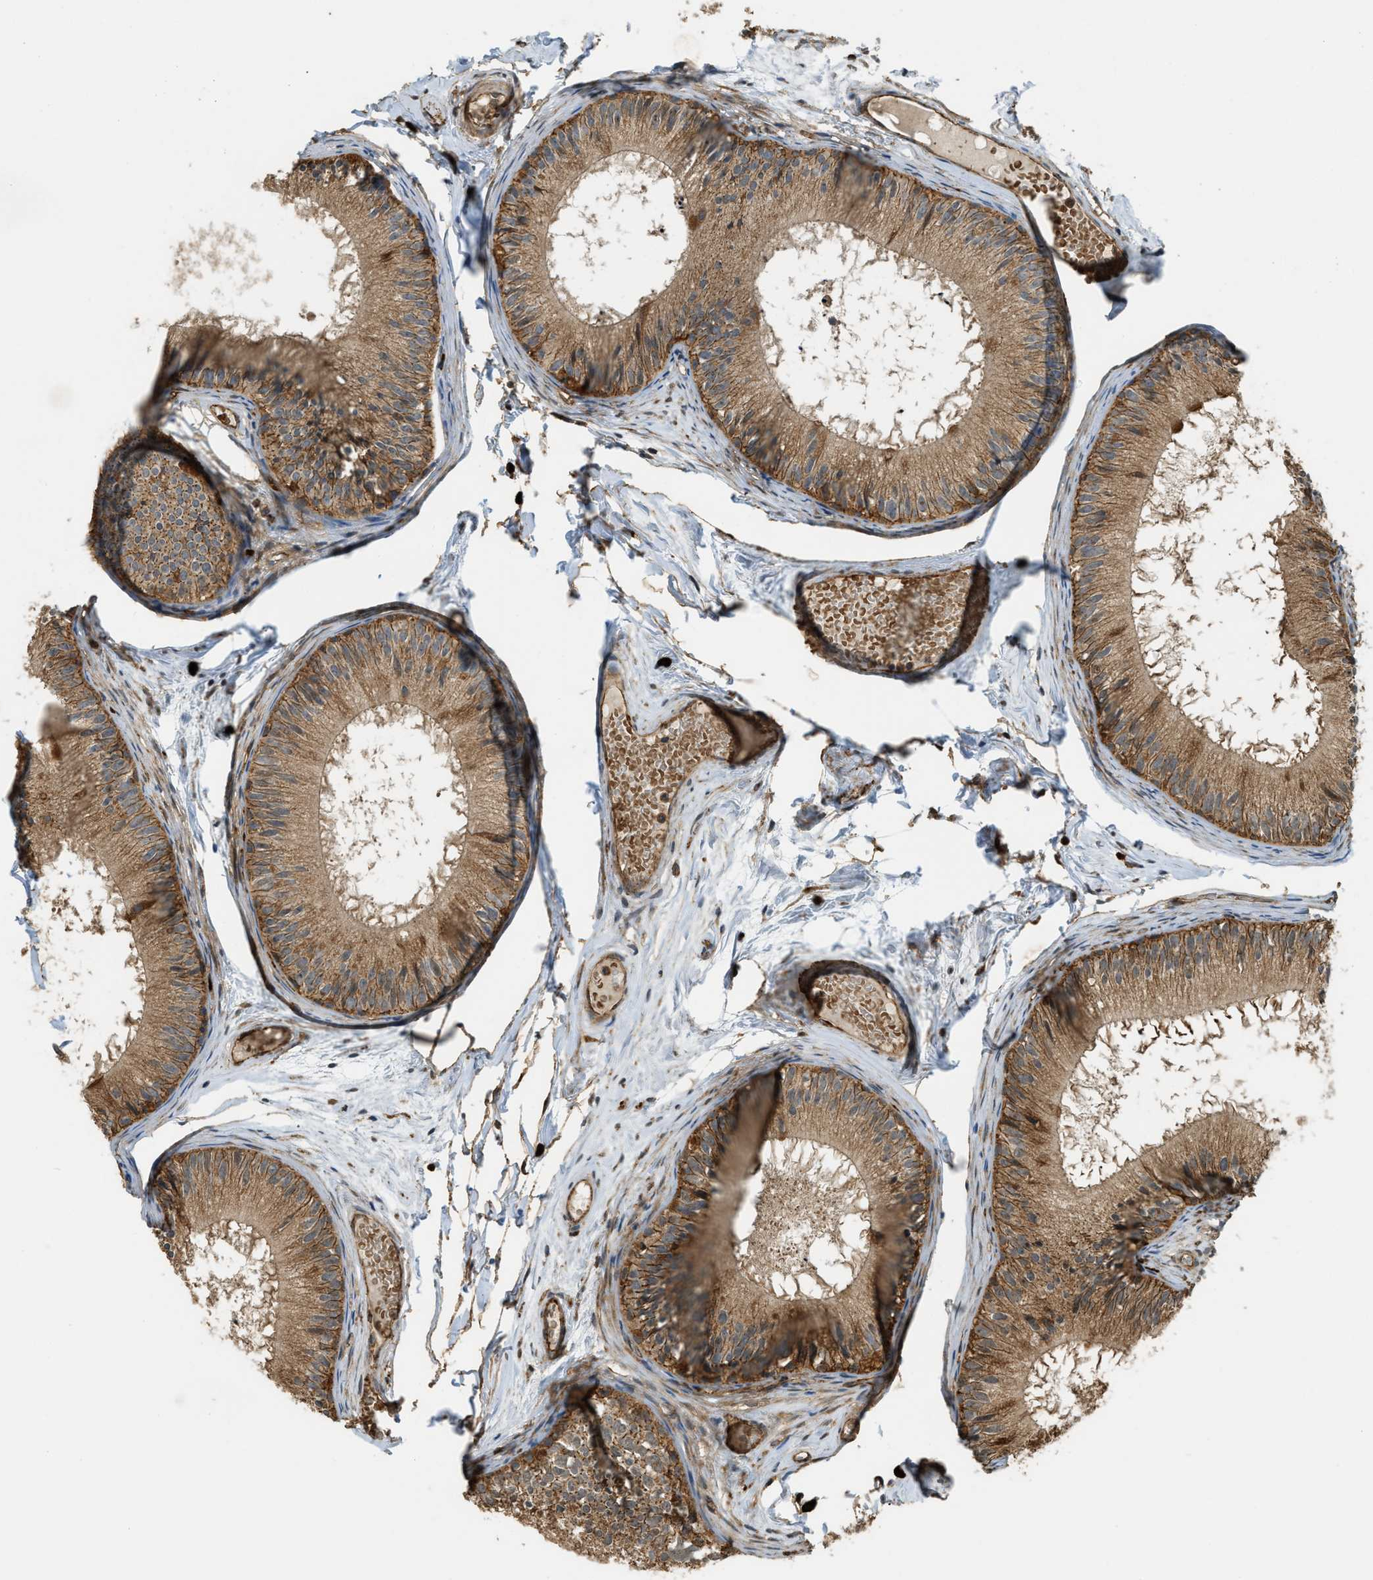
{"staining": {"intensity": "moderate", "quantity": ">75%", "location": "cytoplasmic/membranous"}, "tissue": "epididymis", "cell_type": "Glandular cells", "image_type": "normal", "snomed": [{"axis": "morphology", "description": "Normal tissue, NOS"}, {"axis": "topography", "description": "Epididymis"}], "caption": "Protein staining by IHC demonstrates moderate cytoplasmic/membranous staining in approximately >75% of glandular cells in benign epididymis.", "gene": "BAG4", "patient": {"sex": "male", "age": 46}}